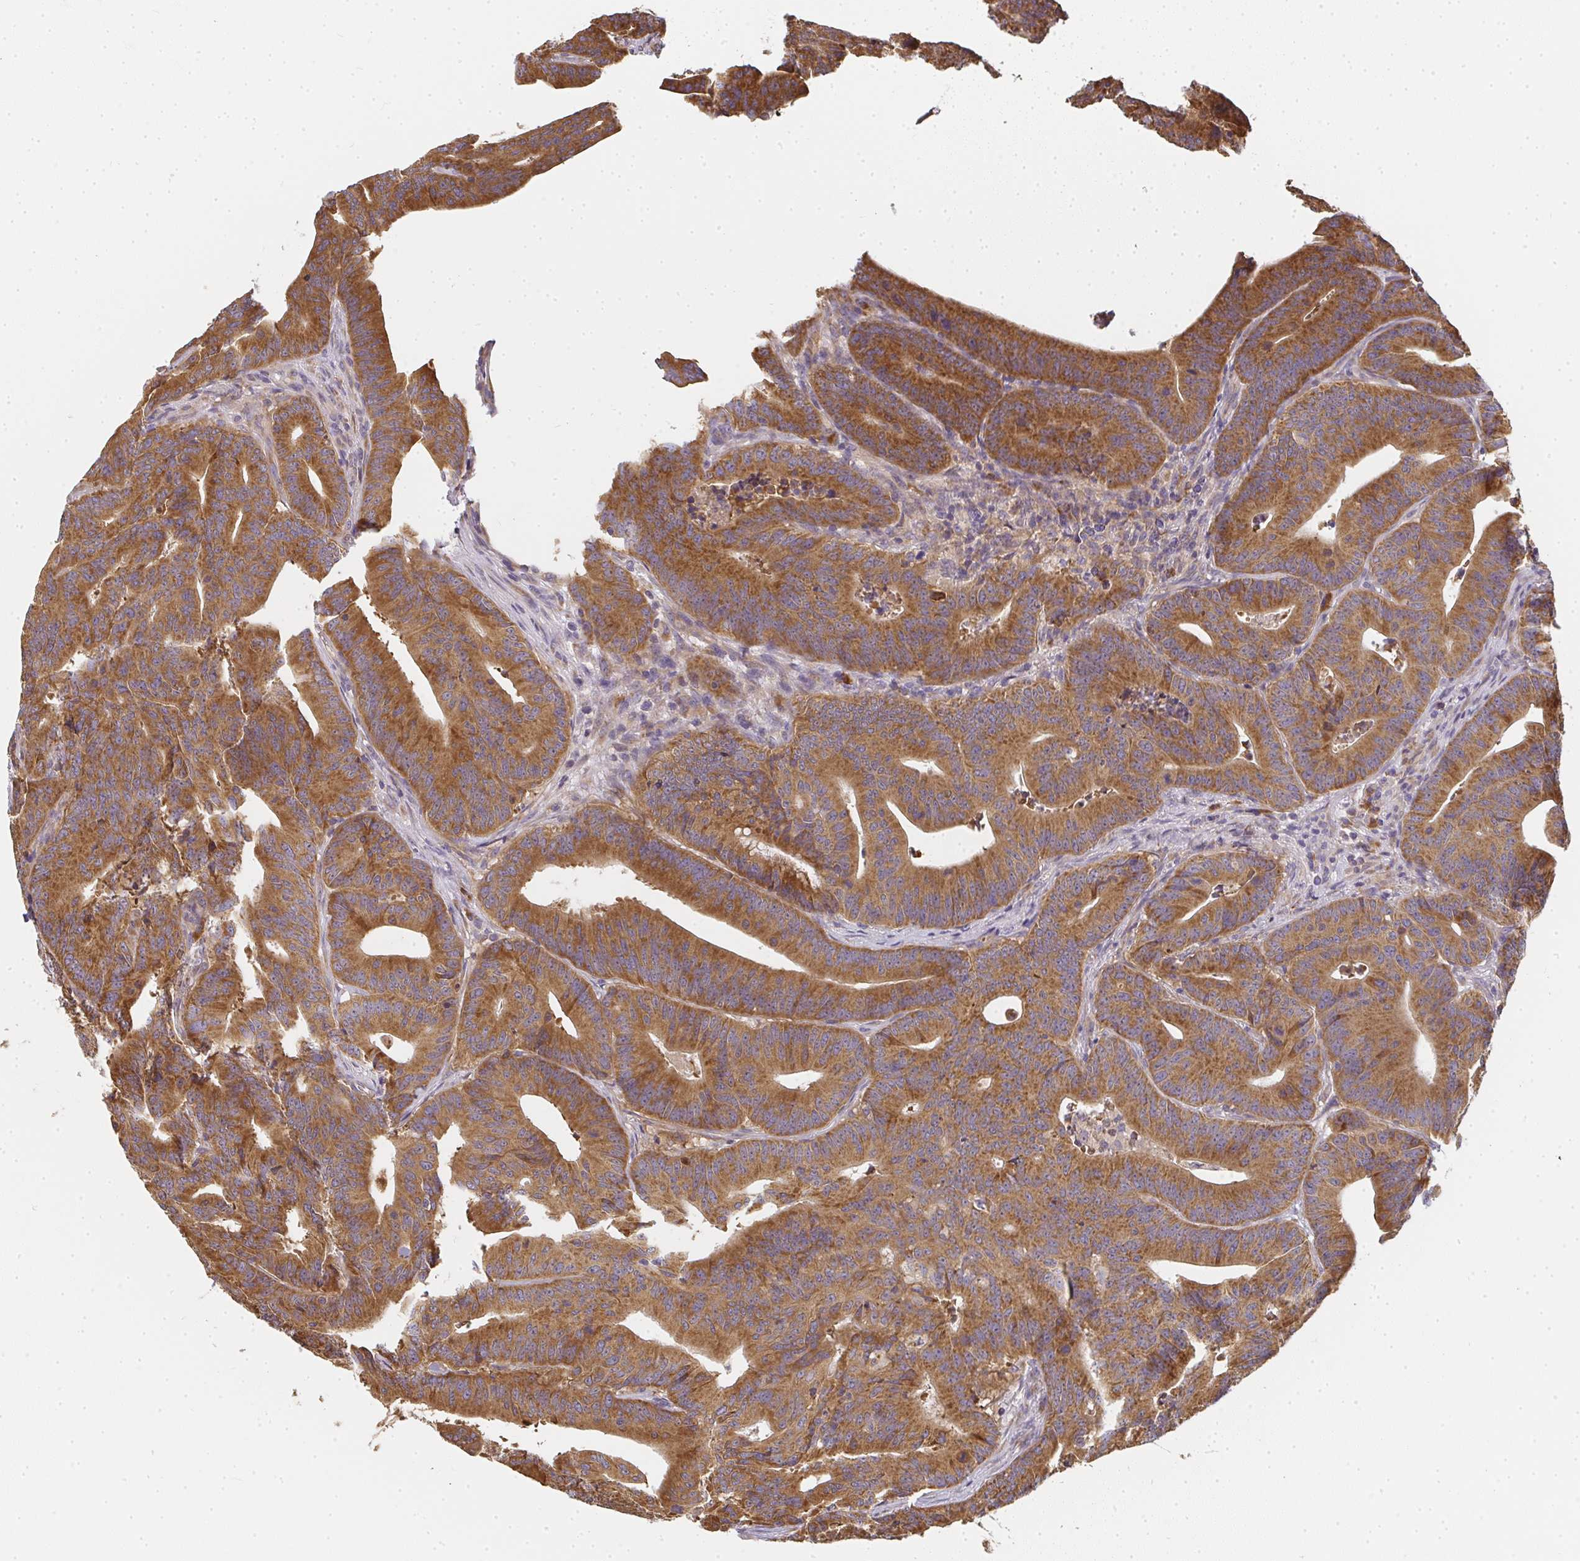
{"staining": {"intensity": "strong", "quantity": ">75%", "location": "cytoplasmic/membranous"}, "tissue": "colorectal cancer", "cell_type": "Tumor cells", "image_type": "cancer", "snomed": [{"axis": "morphology", "description": "Adenocarcinoma, NOS"}, {"axis": "topography", "description": "Colon"}], "caption": "Adenocarcinoma (colorectal) stained with a protein marker displays strong staining in tumor cells.", "gene": "SLC35B3", "patient": {"sex": "female", "age": 78}}